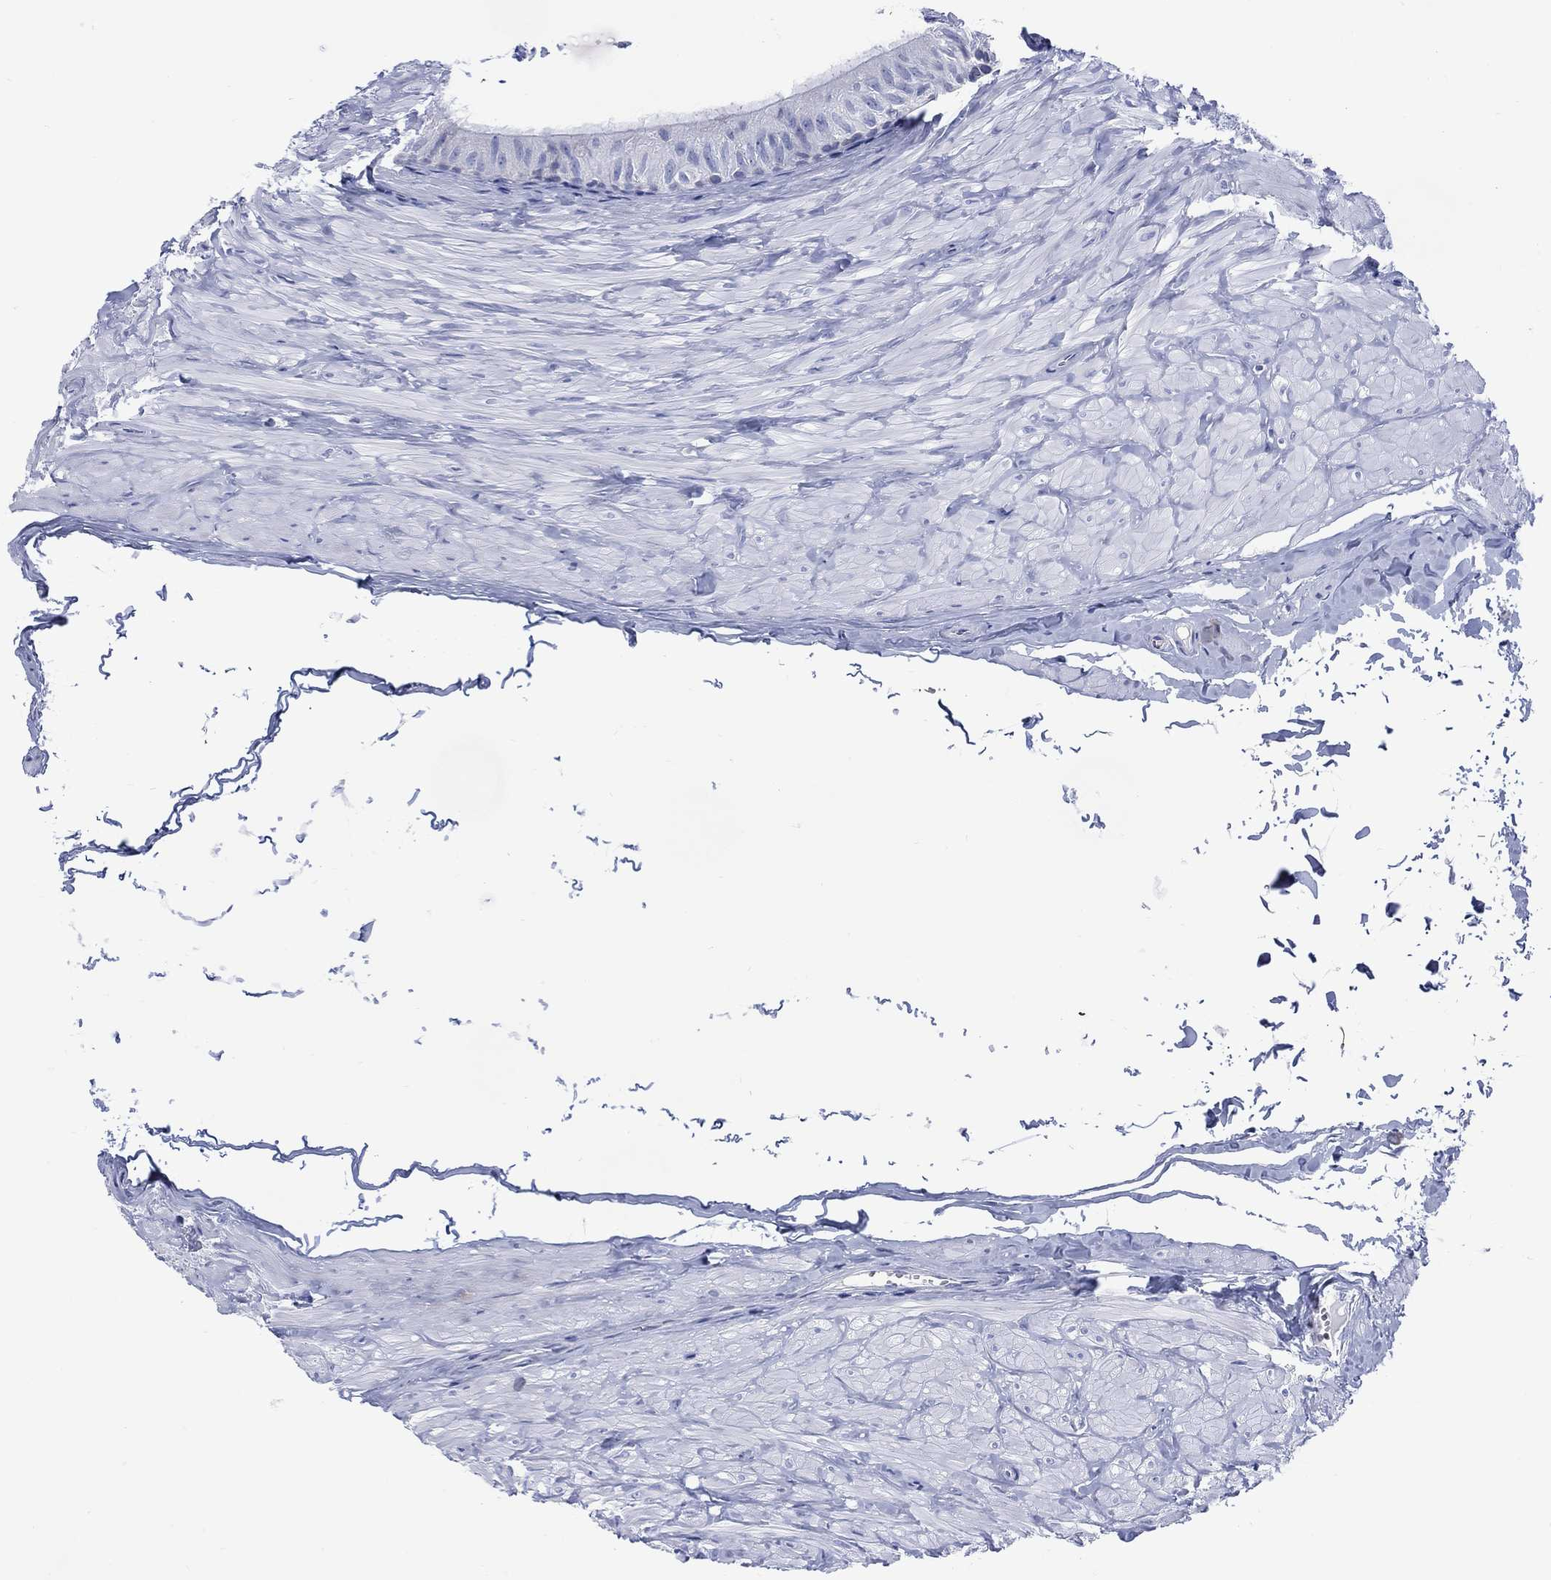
{"staining": {"intensity": "negative", "quantity": "none", "location": "none"}, "tissue": "epididymis", "cell_type": "Glandular cells", "image_type": "normal", "snomed": [{"axis": "morphology", "description": "Normal tissue, NOS"}, {"axis": "topography", "description": "Epididymis"}], "caption": "Immunohistochemistry (IHC) histopathology image of benign epididymis: epididymis stained with DAB (3,3'-diaminobenzidine) exhibits no significant protein staining in glandular cells. Brightfield microscopy of immunohistochemistry stained with DAB (3,3'-diaminobenzidine) (brown) and hematoxylin (blue), captured at high magnification.", "gene": "DDI1", "patient": {"sex": "male", "age": 32}}